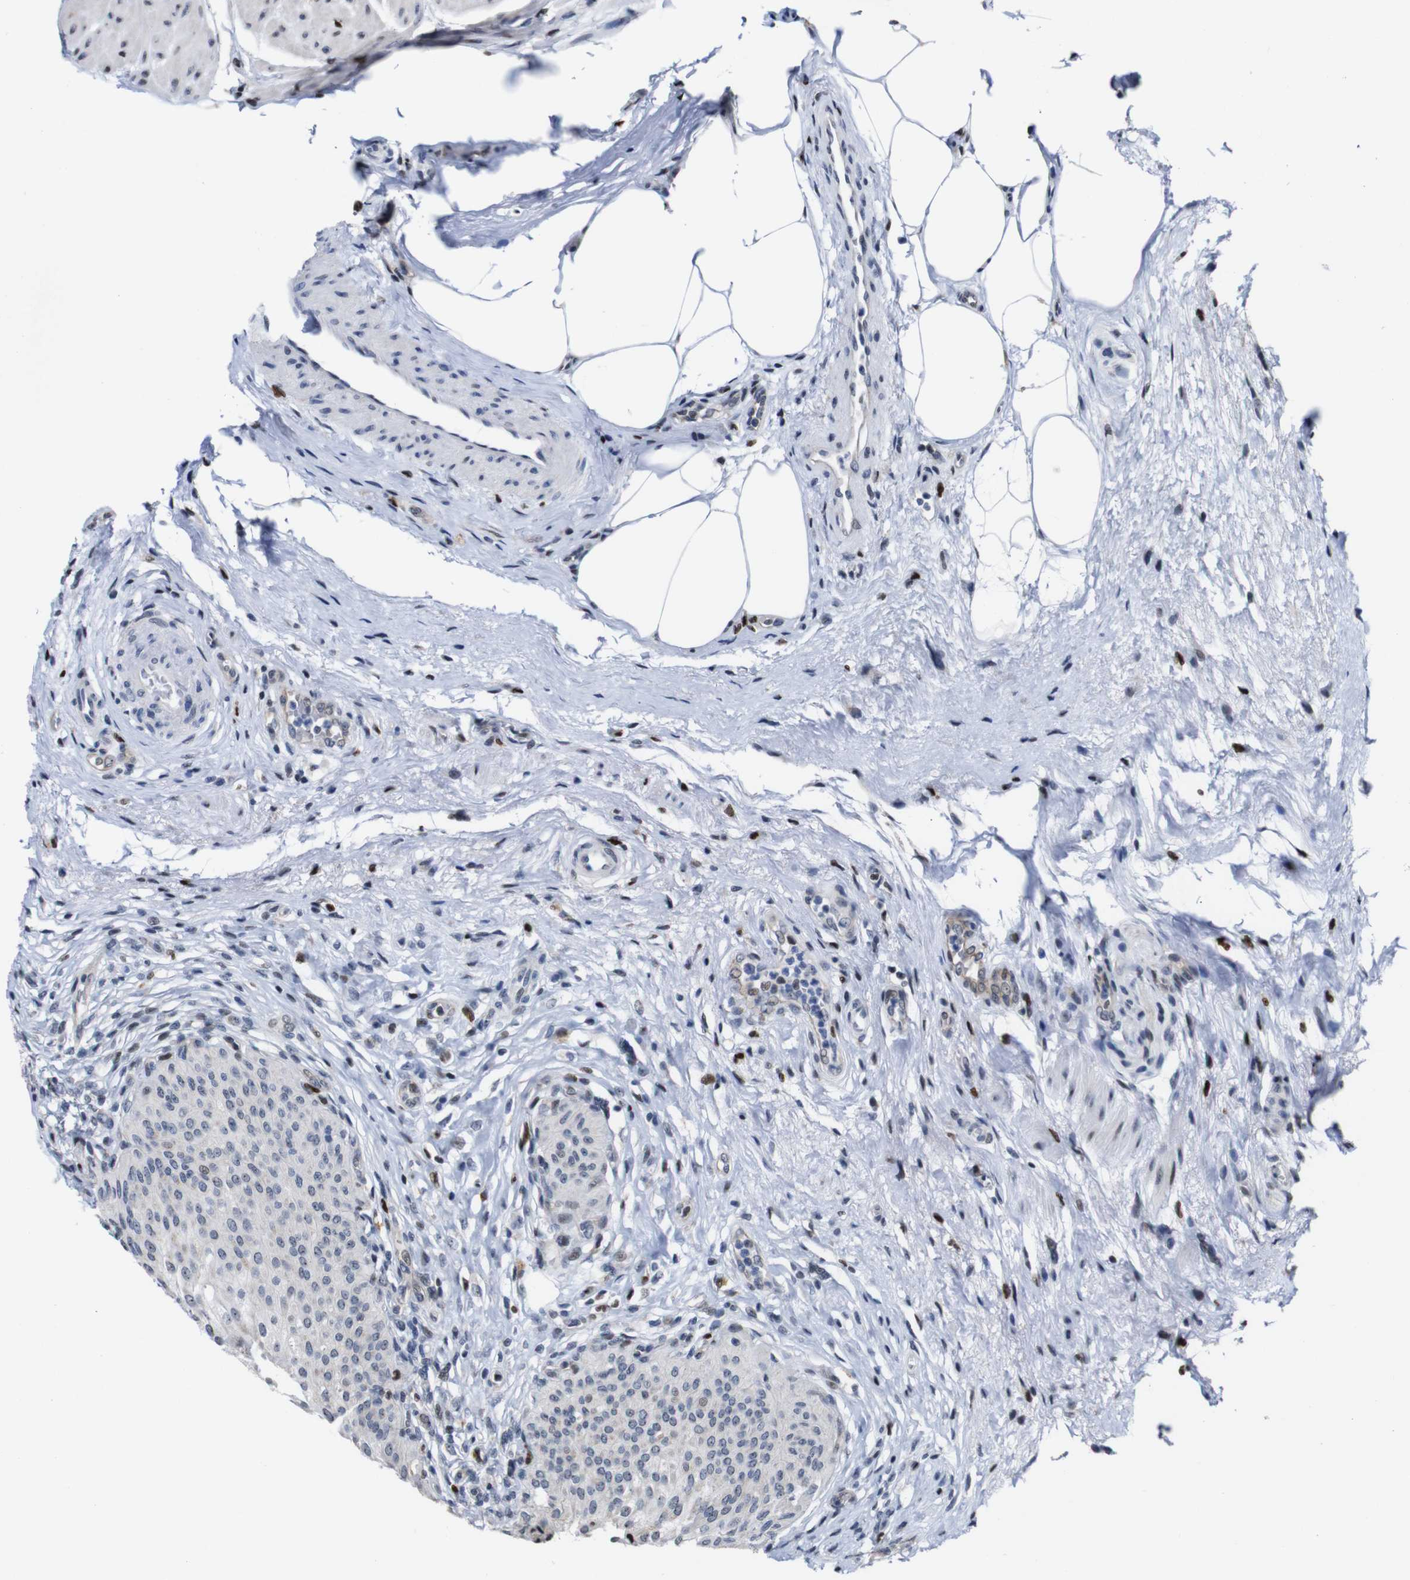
{"staining": {"intensity": "moderate", "quantity": "25%-75%", "location": "nuclear"}, "tissue": "urinary bladder", "cell_type": "Urothelial cells", "image_type": "normal", "snomed": [{"axis": "morphology", "description": "Normal tissue, NOS"}, {"axis": "topography", "description": "Urinary bladder"}], "caption": "A histopathology image of urinary bladder stained for a protein demonstrates moderate nuclear brown staining in urothelial cells. (DAB IHC with brightfield microscopy, high magnification).", "gene": "GATA6", "patient": {"sex": "male", "age": 46}}